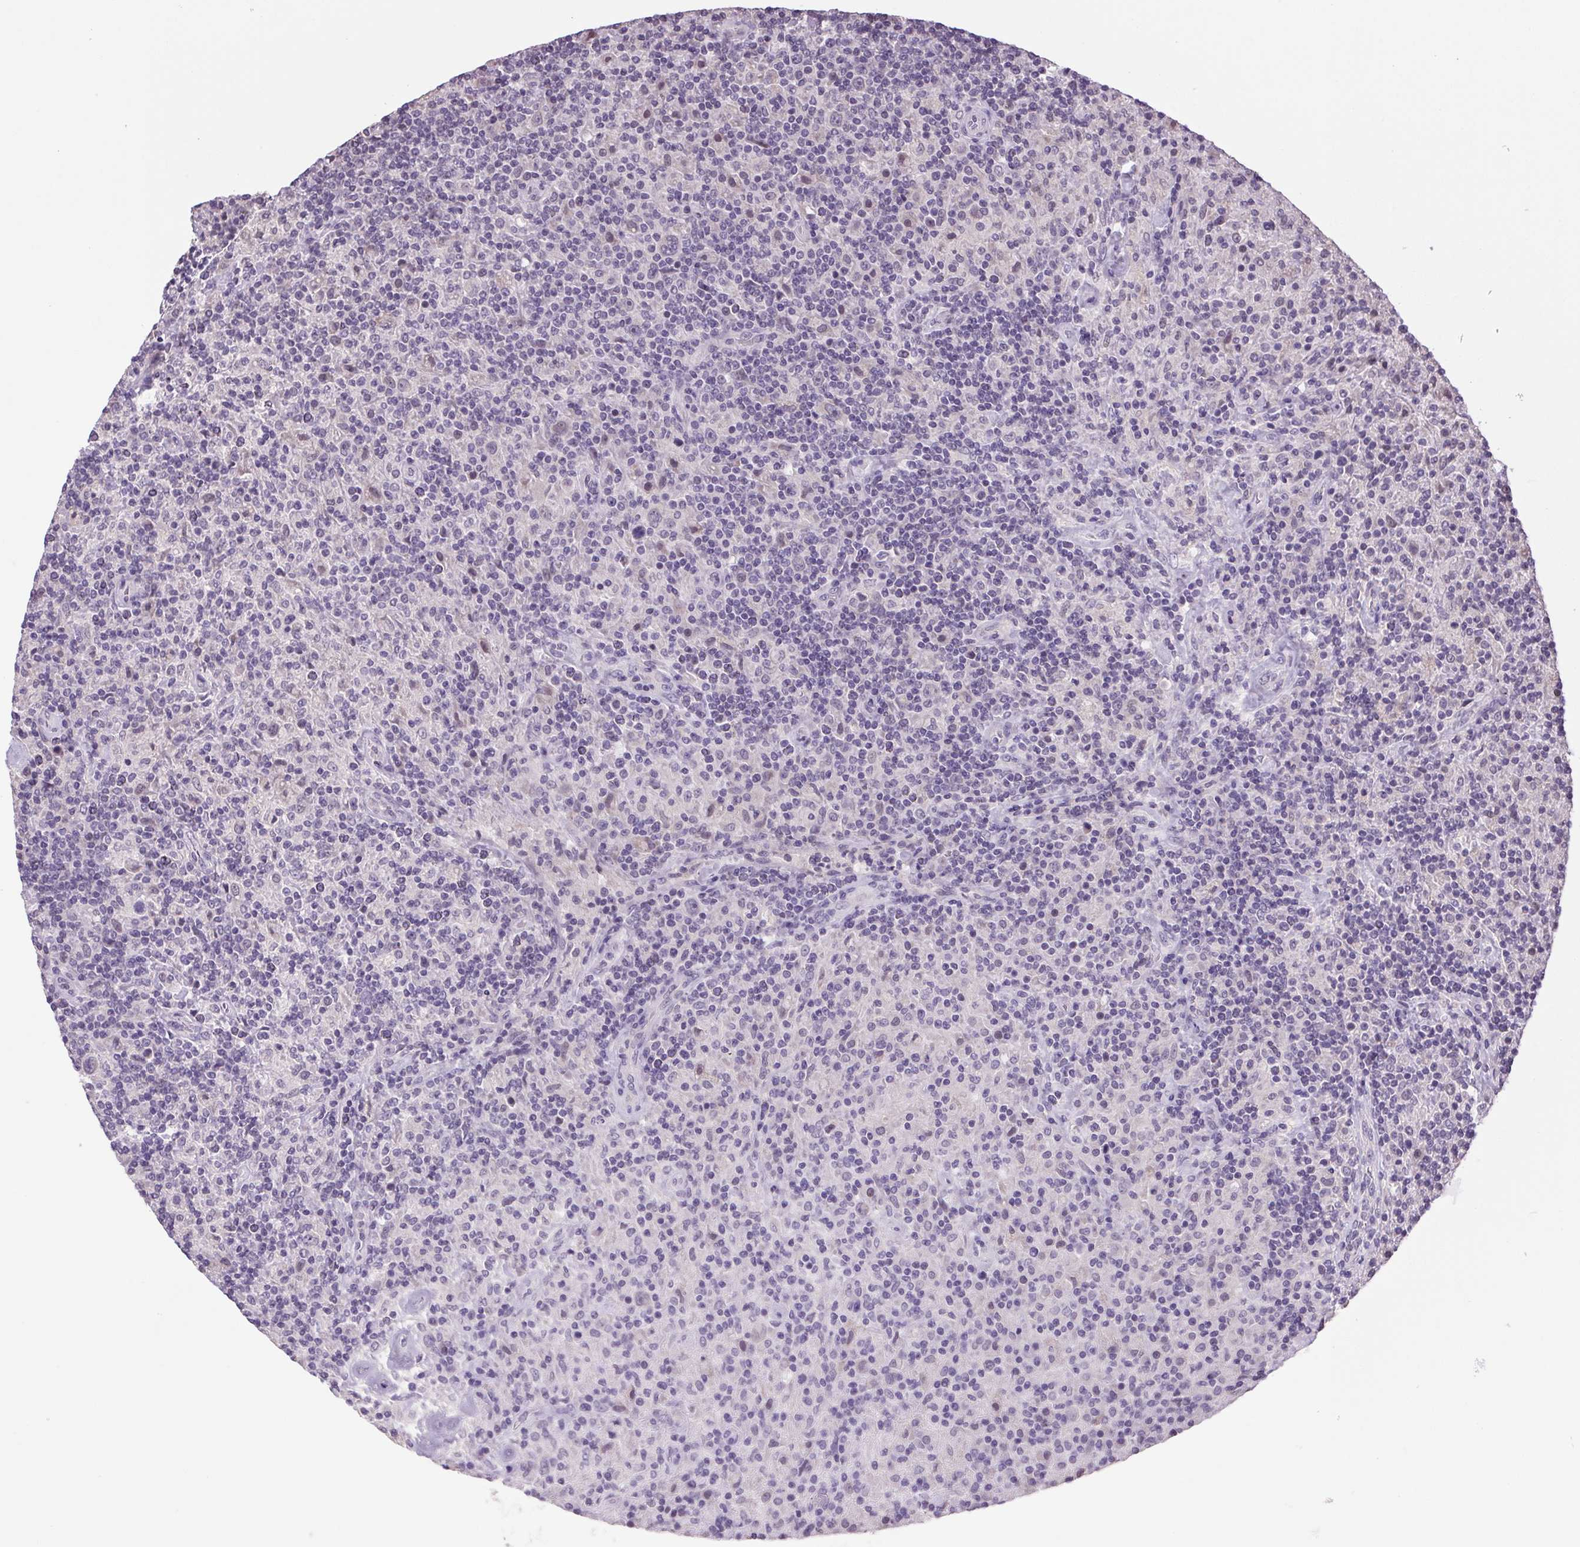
{"staining": {"intensity": "weak", "quantity": "<25%", "location": "nuclear"}, "tissue": "lymphoma", "cell_type": "Tumor cells", "image_type": "cancer", "snomed": [{"axis": "morphology", "description": "Hodgkin's disease, NOS"}, {"axis": "topography", "description": "Lymph node"}], "caption": "This histopathology image is of lymphoma stained with IHC to label a protein in brown with the nuclei are counter-stained blue. There is no expression in tumor cells.", "gene": "VWA3B", "patient": {"sex": "male", "age": 70}}